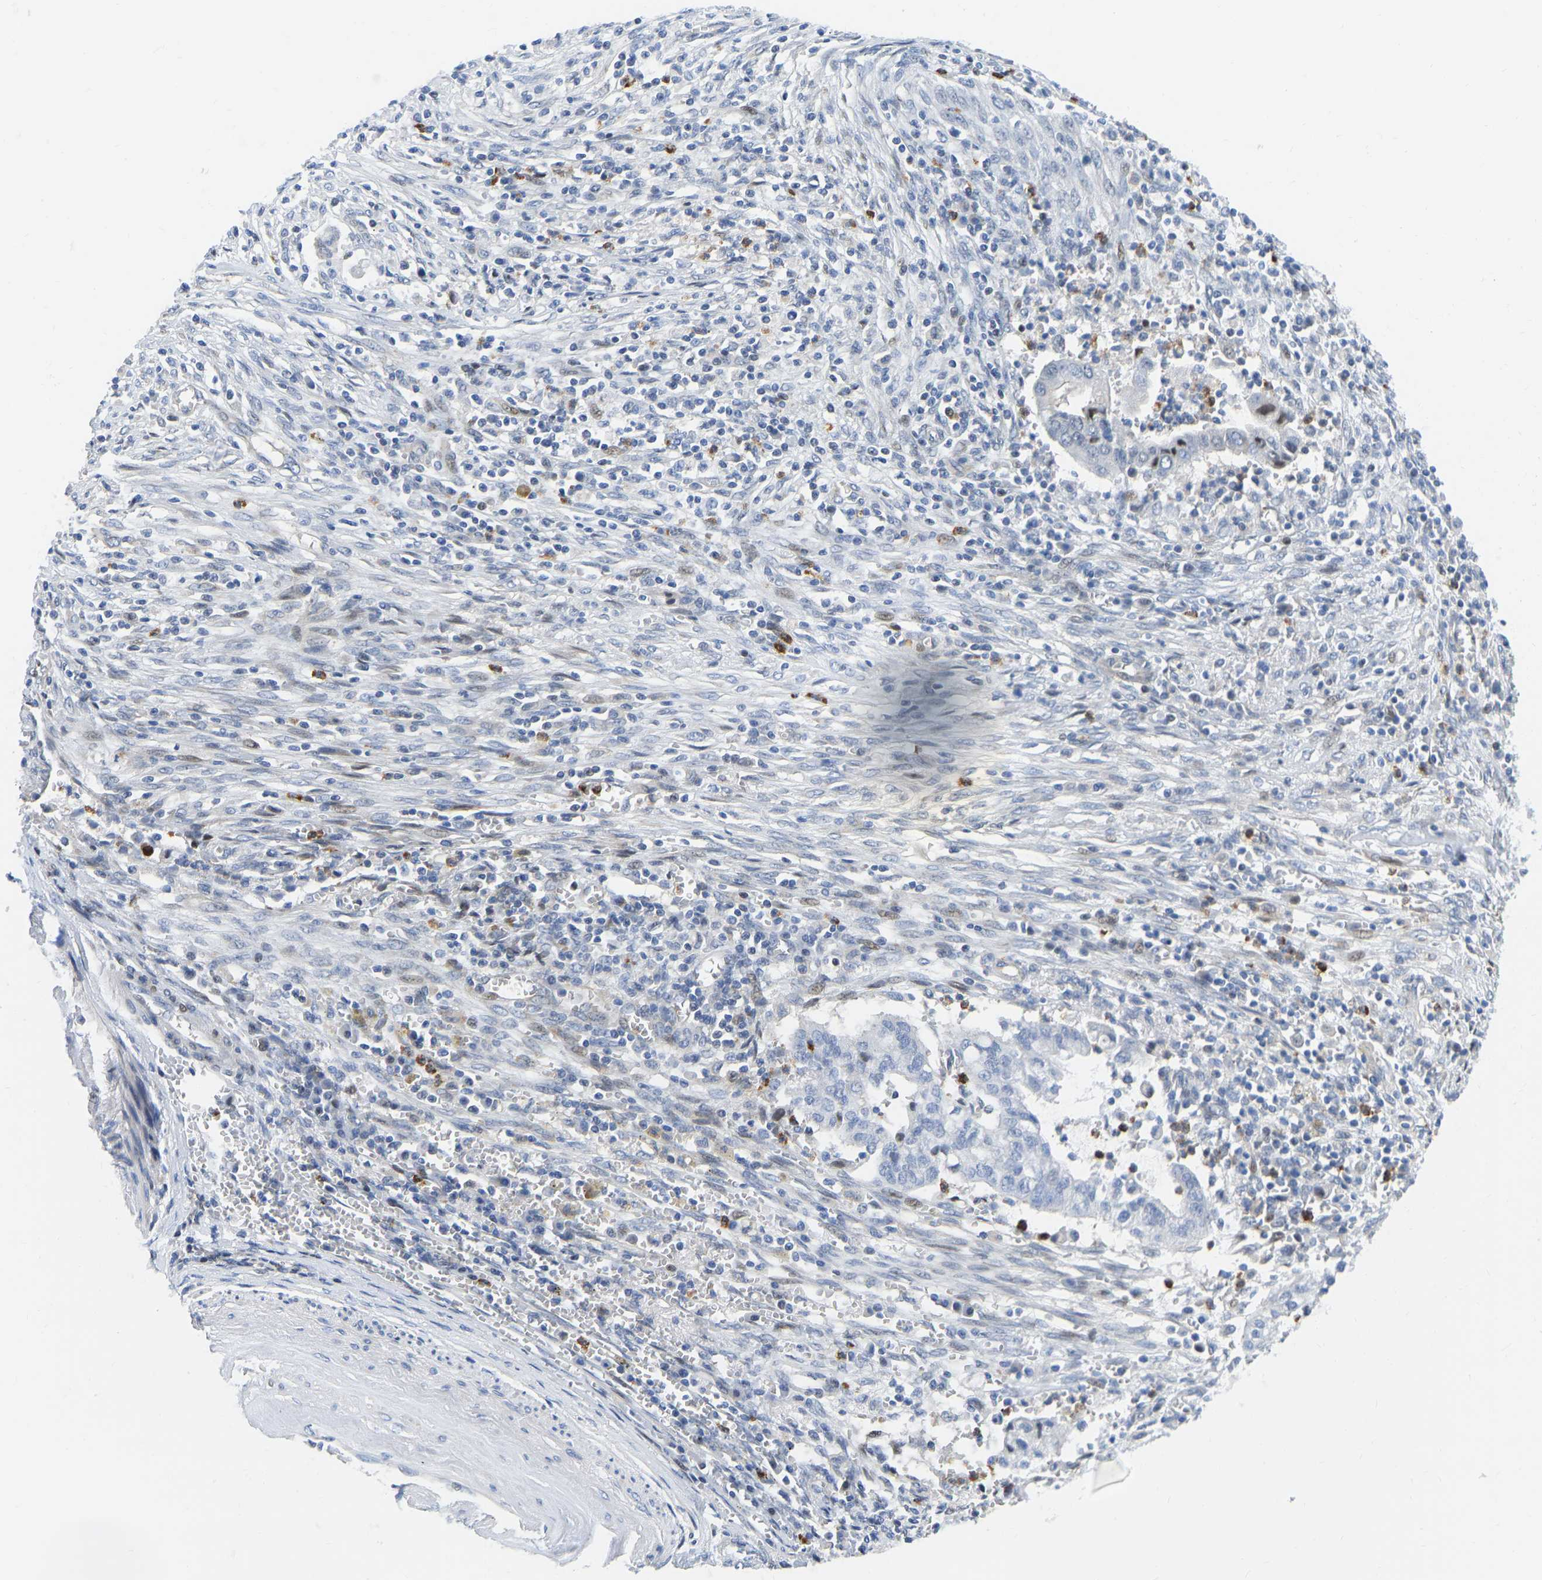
{"staining": {"intensity": "weak", "quantity": "<25%", "location": "nuclear"}, "tissue": "cervical cancer", "cell_type": "Tumor cells", "image_type": "cancer", "snomed": [{"axis": "morphology", "description": "Adenocarcinoma, NOS"}, {"axis": "topography", "description": "Cervix"}], "caption": "An image of cervical cancer stained for a protein exhibits no brown staining in tumor cells.", "gene": "HDAC5", "patient": {"sex": "female", "age": 44}}